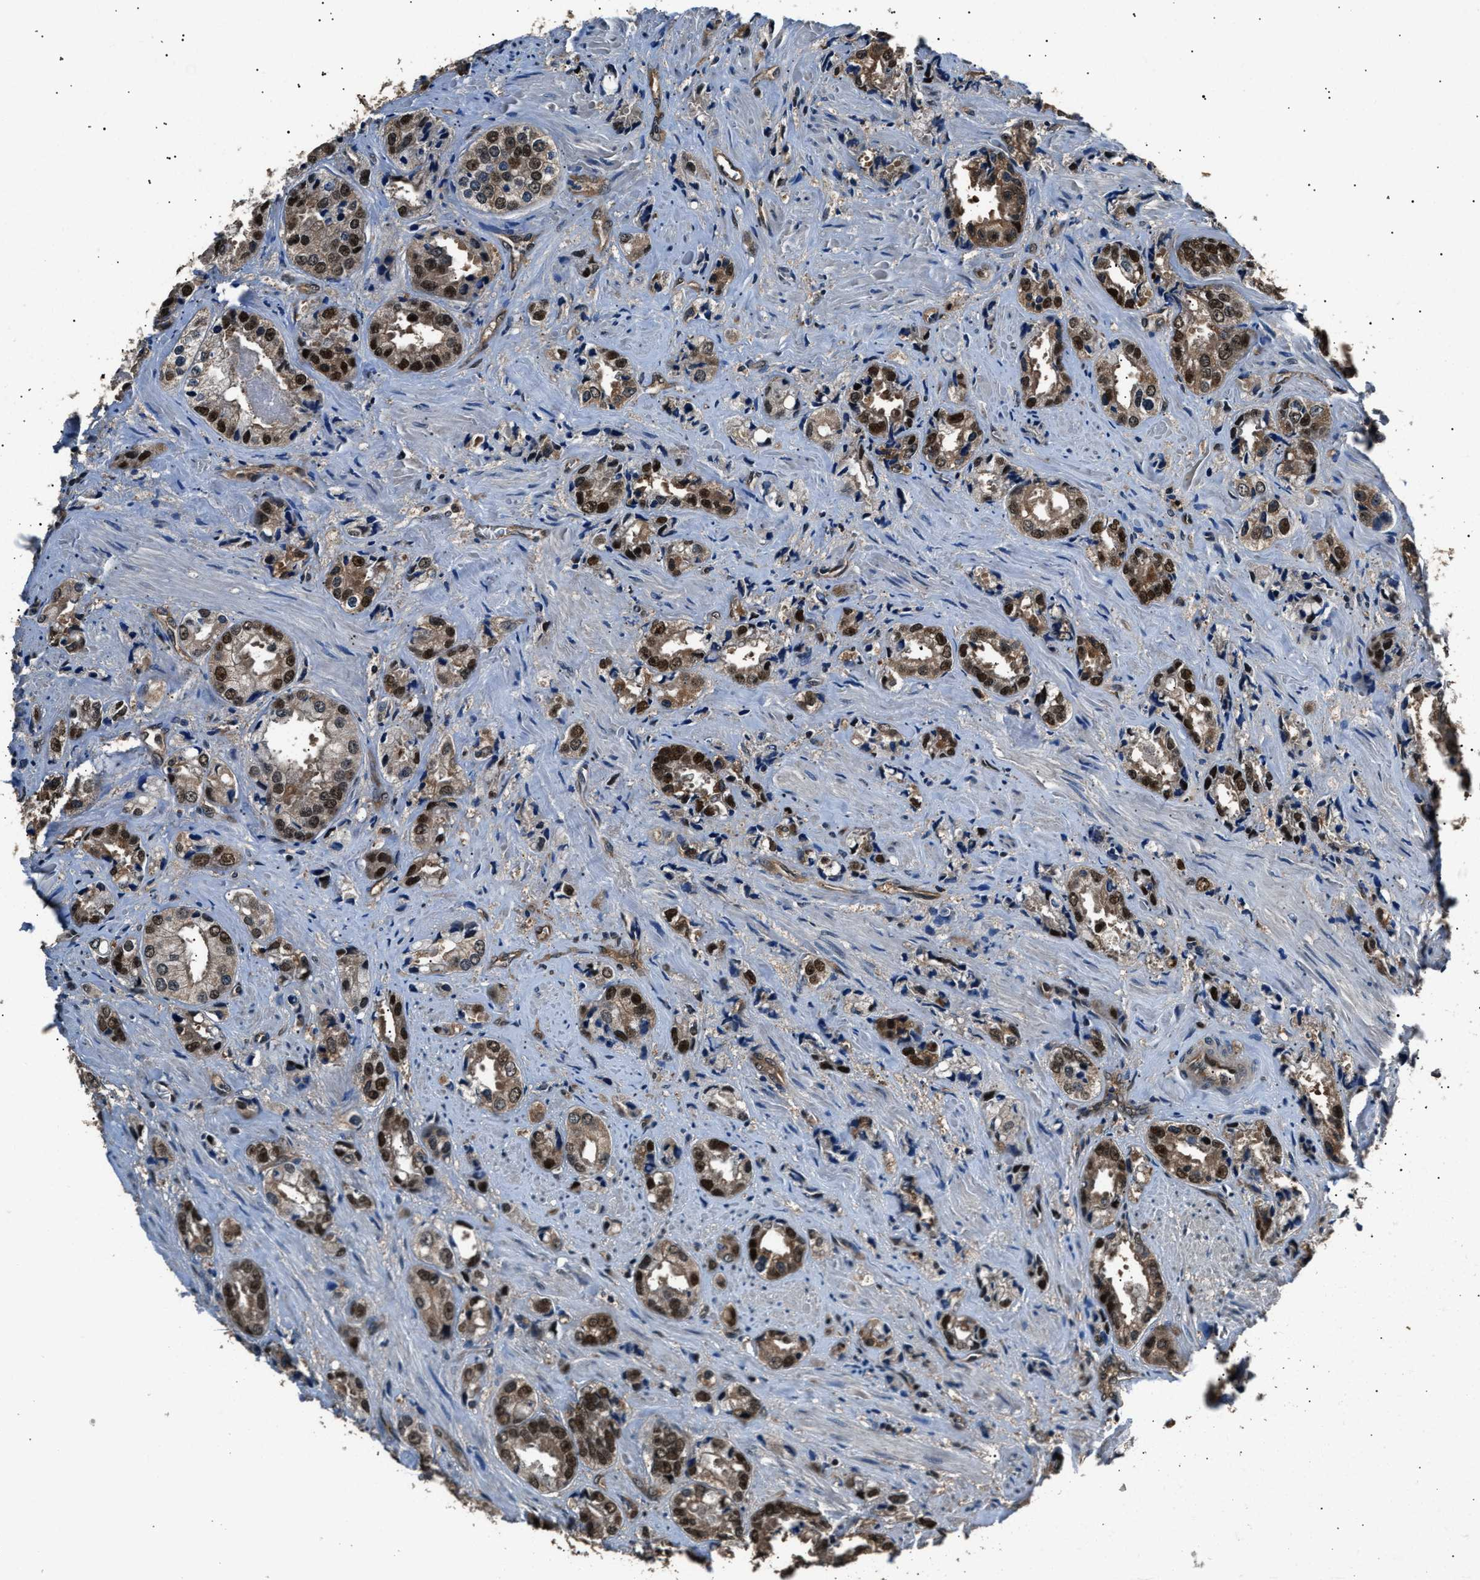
{"staining": {"intensity": "moderate", "quantity": ">75%", "location": "cytoplasmic/membranous,nuclear"}, "tissue": "prostate cancer", "cell_type": "Tumor cells", "image_type": "cancer", "snomed": [{"axis": "morphology", "description": "Adenocarcinoma, High grade"}, {"axis": "topography", "description": "Prostate"}], "caption": "A histopathology image showing moderate cytoplasmic/membranous and nuclear positivity in approximately >75% of tumor cells in prostate cancer (adenocarcinoma (high-grade)), as visualized by brown immunohistochemical staining.", "gene": "DFFA", "patient": {"sex": "male", "age": 61}}